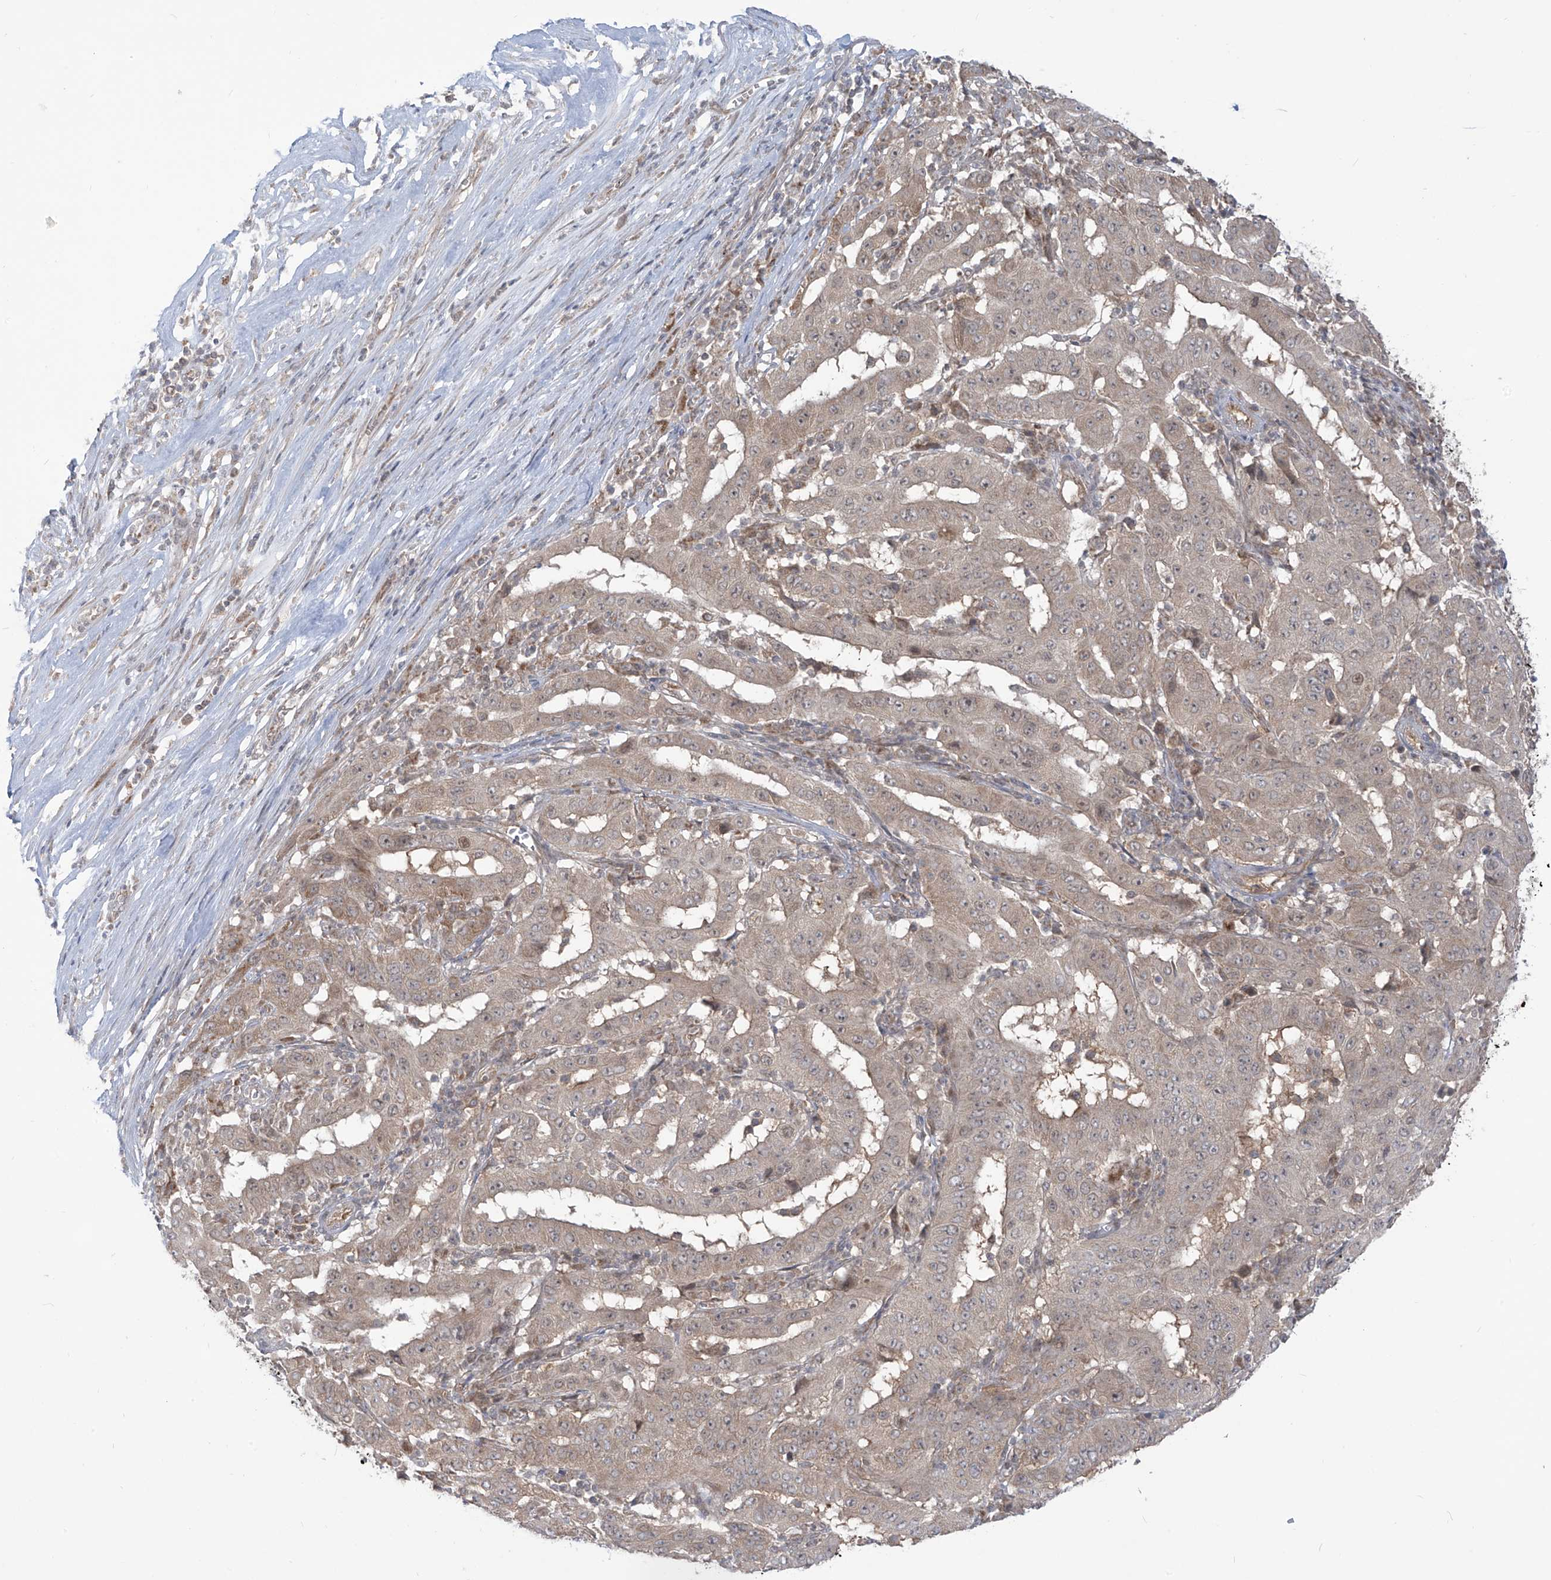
{"staining": {"intensity": "weak", "quantity": "25%-75%", "location": "cytoplasmic/membranous"}, "tissue": "pancreatic cancer", "cell_type": "Tumor cells", "image_type": "cancer", "snomed": [{"axis": "morphology", "description": "Adenocarcinoma, NOS"}, {"axis": "topography", "description": "Pancreas"}], "caption": "A photomicrograph of human pancreatic cancer (adenocarcinoma) stained for a protein shows weak cytoplasmic/membranous brown staining in tumor cells. The protein is shown in brown color, while the nuclei are stained blue.", "gene": "TRIM67", "patient": {"sex": "male", "age": 63}}